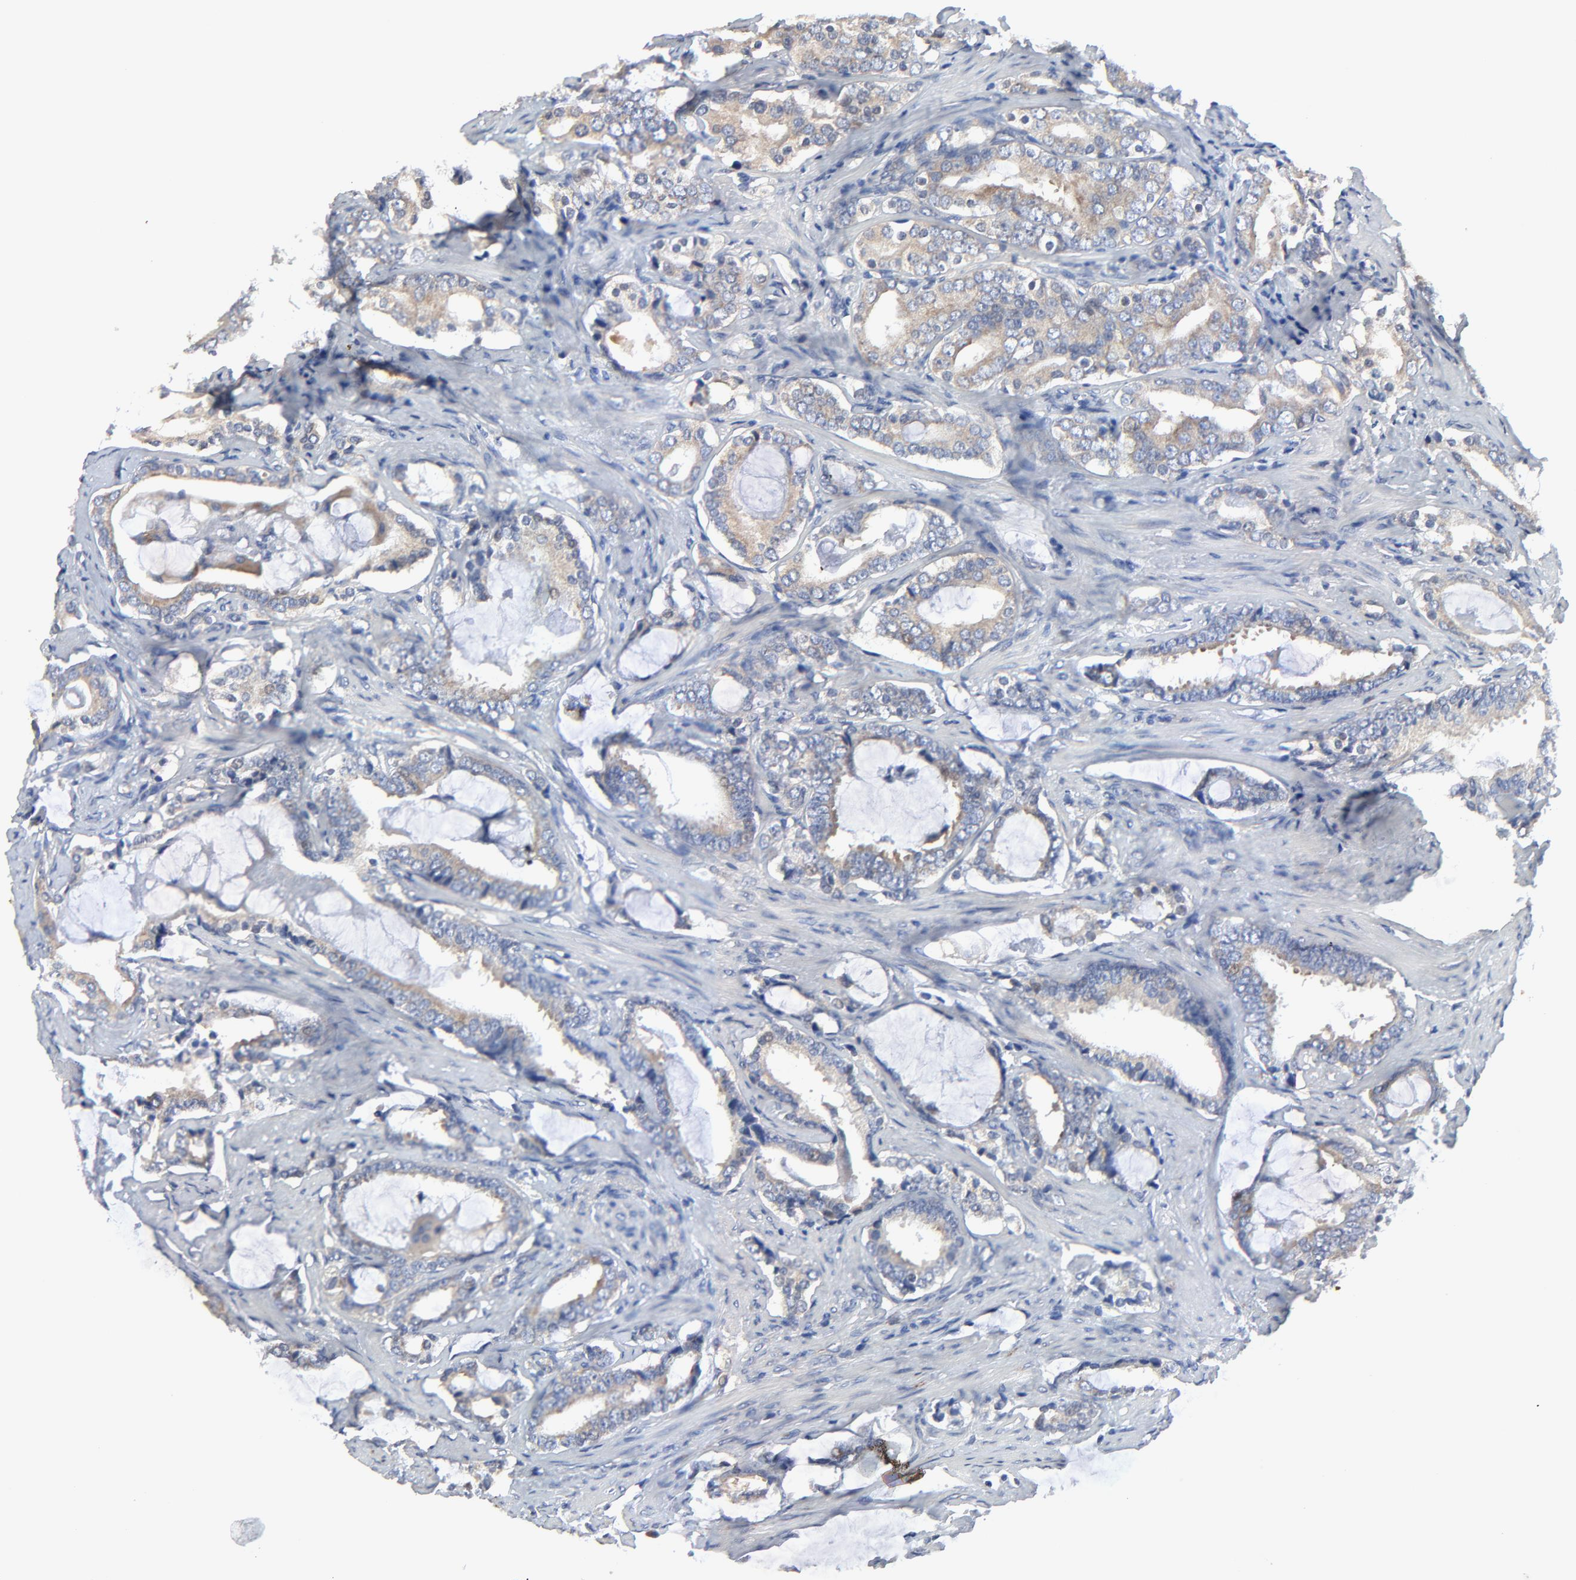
{"staining": {"intensity": "weak", "quantity": "25%-75%", "location": "cytoplasmic/membranous"}, "tissue": "prostate cancer", "cell_type": "Tumor cells", "image_type": "cancer", "snomed": [{"axis": "morphology", "description": "Adenocarcinoma, Low grade"}, {"axis": "topography", "description": "Prostate"}], "caption": "Immunohistochemical staining of prostate cancer displays low levels of weak cytoplasmic/membranous positivity in about 25%-75% of tumor cells.", "gene": "VAV2", "patient": {"sex": "male", "age": 59}}